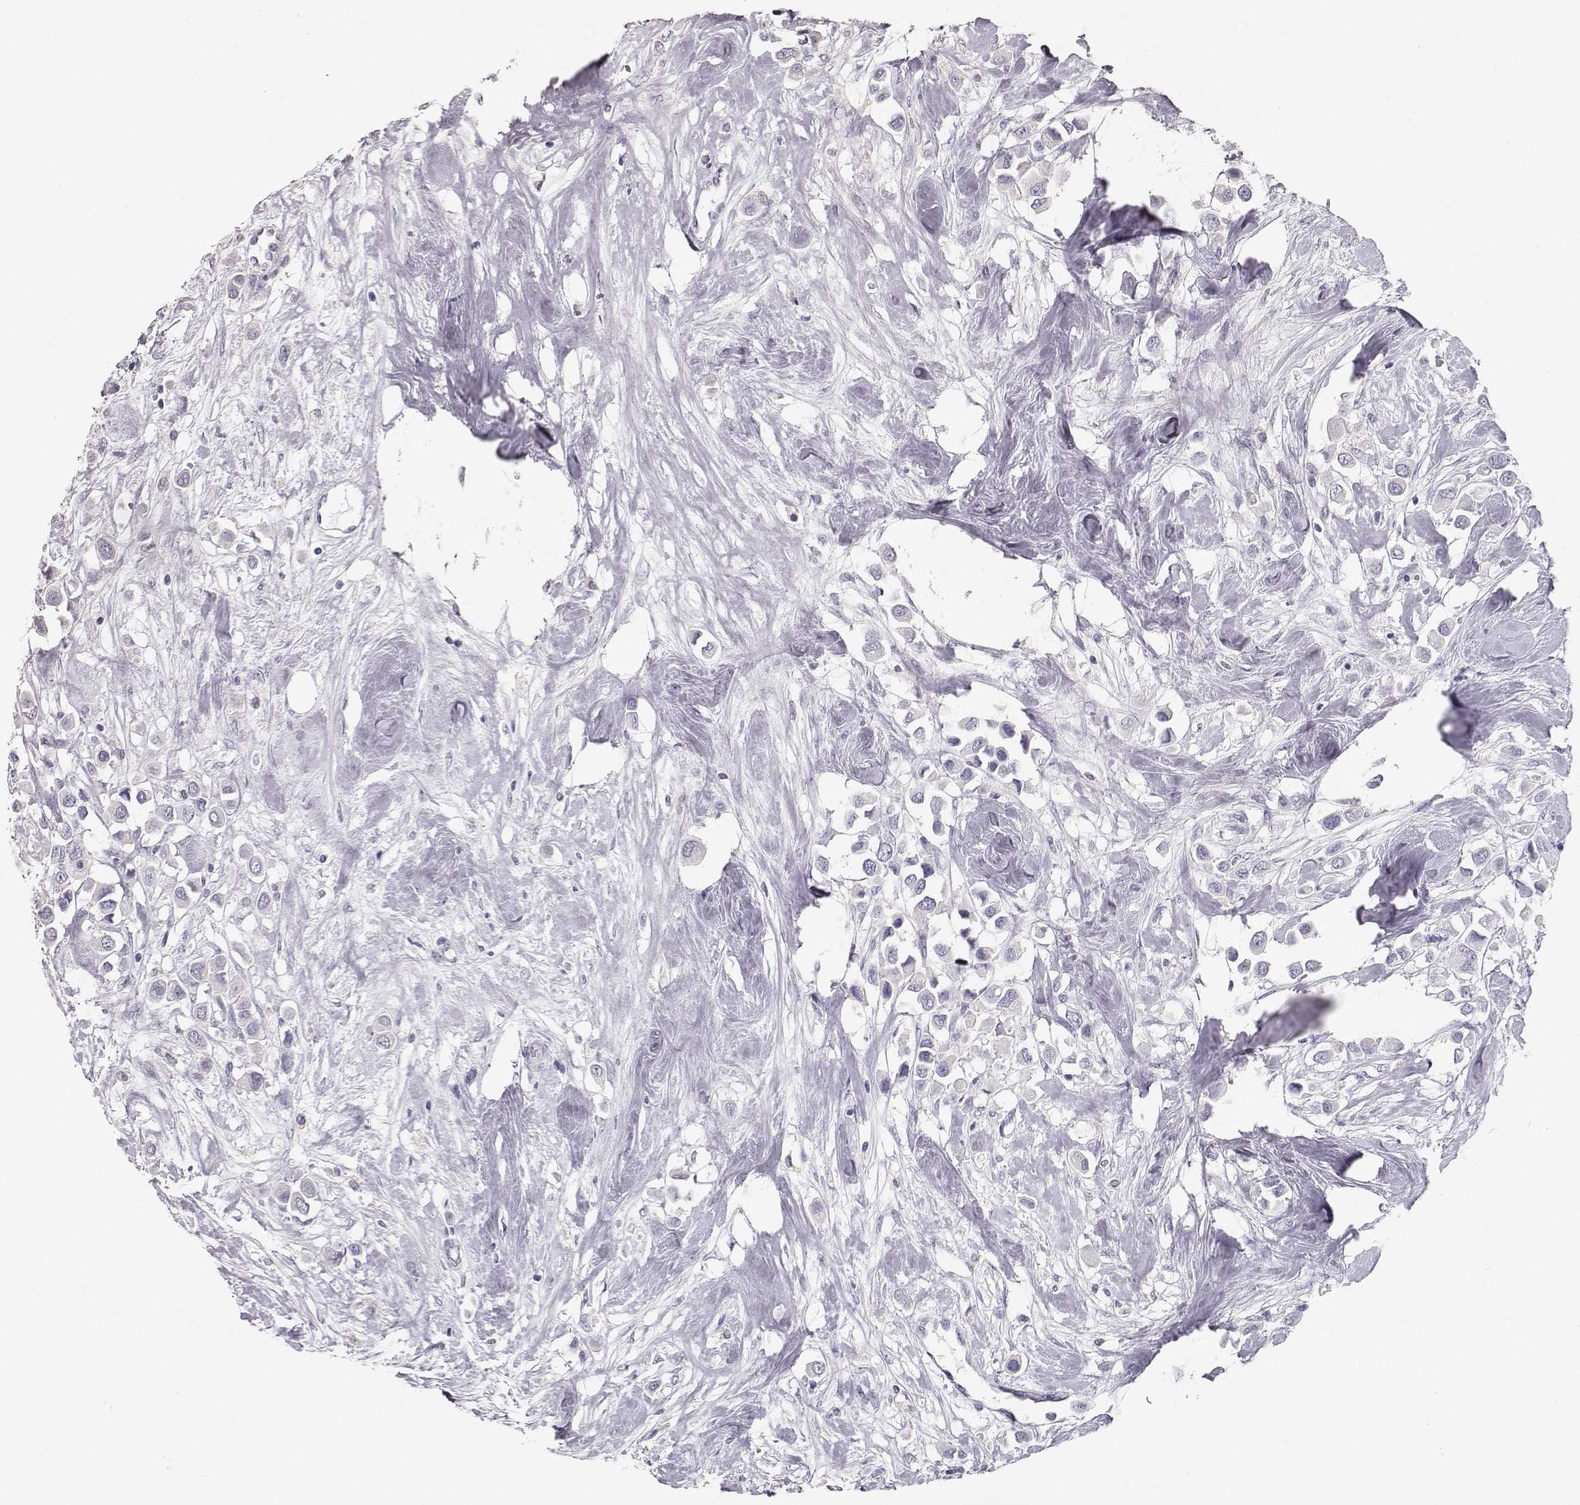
{"staining": {"intensity": "negative", "quantity": "none", "location": "none"}, "tissue": "breast cancer", "cell_type": "Tumor cells", "image_type": "cancer", "snomed": [{"axis": "morphology", "description": "Duct carcinoma"}, {"axis": "topography", "description": "Breast"}], "caption": "Breast intraductal carcinoma stained for a protein using IHC exhibits no positivity tumor cells.", "gene": "KRT33A", "patient": {"sex": "female", "age": 61}}